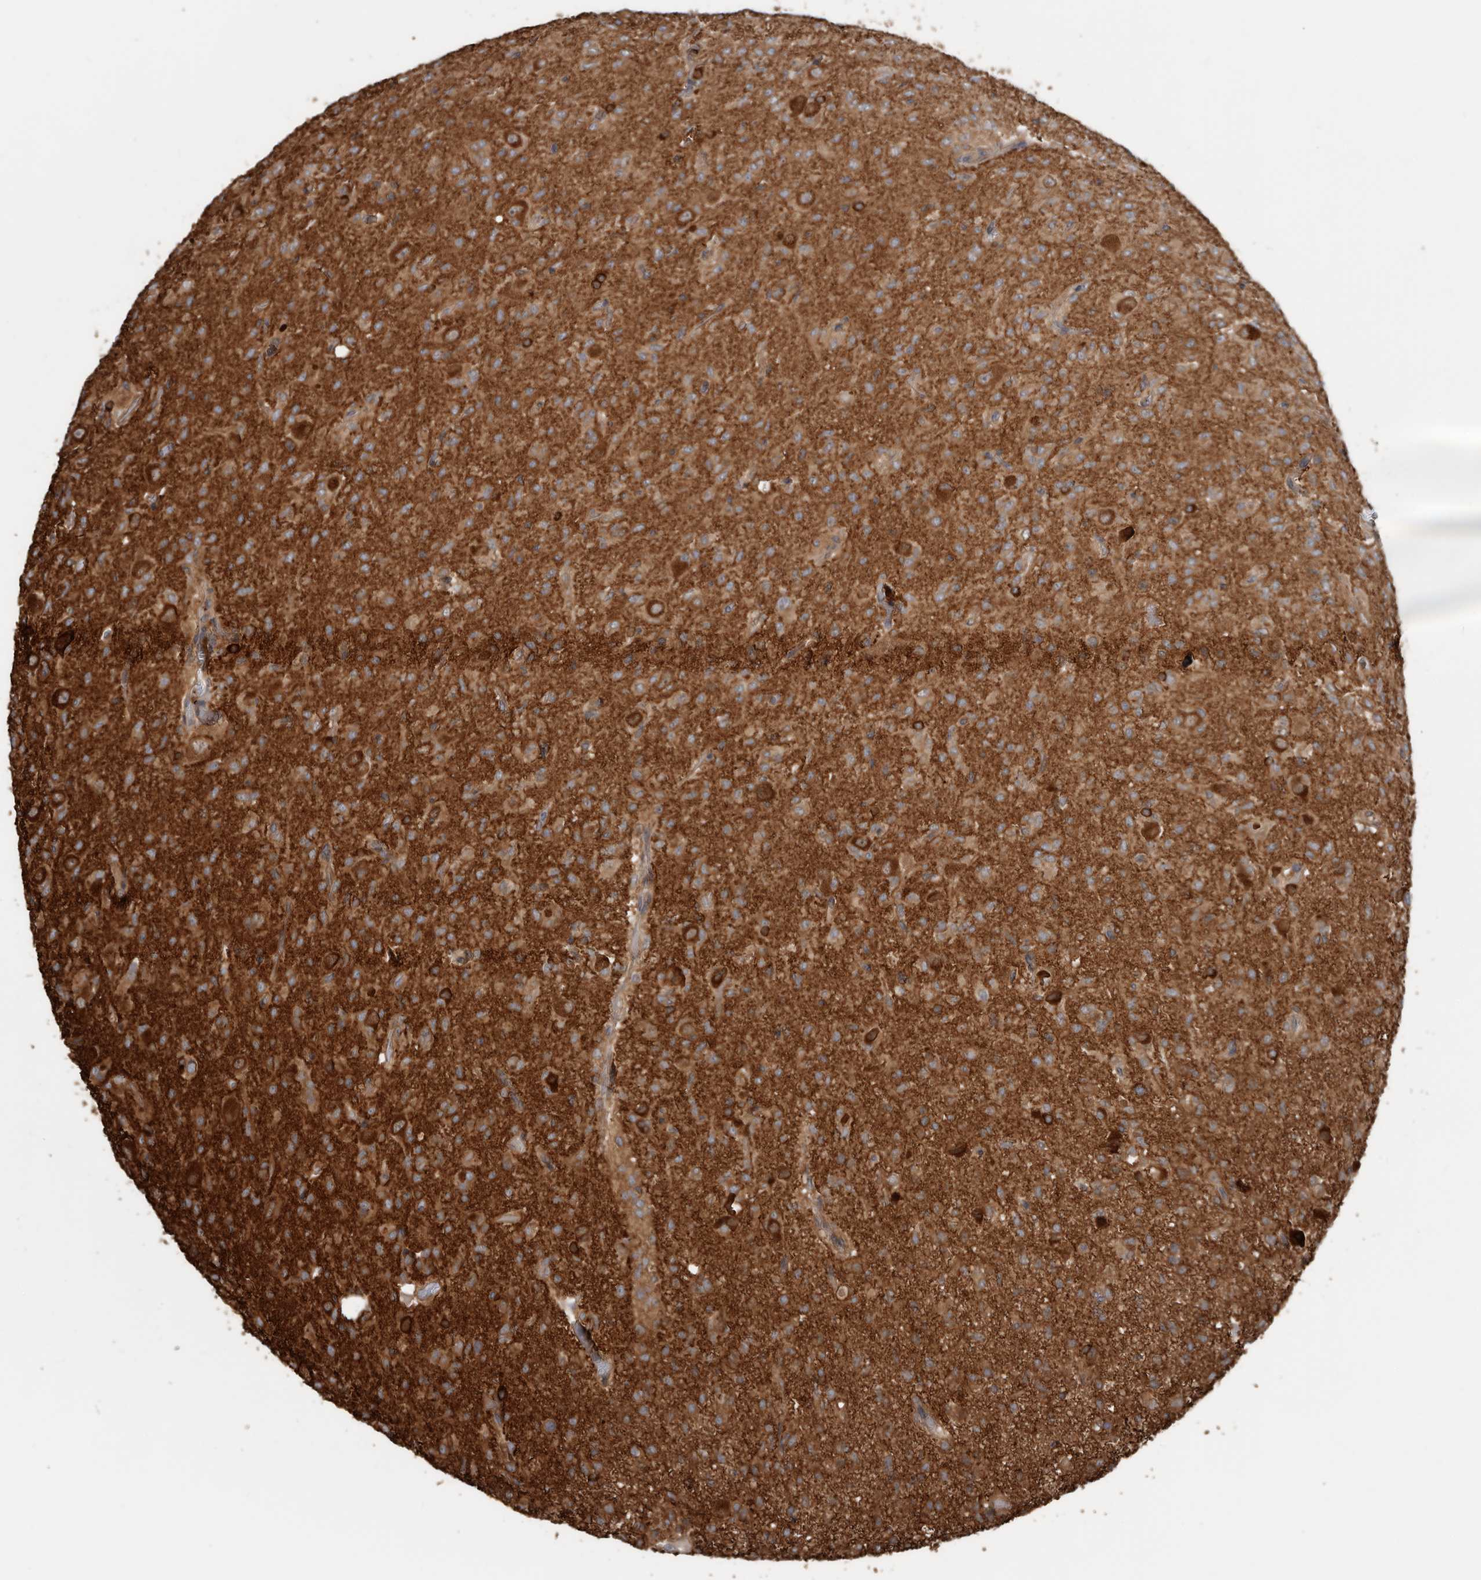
{"staining": {"intensity": "moderate", "quantity": ">75%", "location": "cytoplasmic/membranous"}, "tissue": "glioma", "cell_type": "Tumor cells", "image_type": "cancer", "snomed": [{"axis": "morphology", "description": "Glioma, malignant, High grade"}, {"axis": "topography", "description": "Brain"}], "caption": "Immunohistochemistry (IHC) of human high-grade glioma (malignant) demonstrates medium levels of moderate cytoplasmic/membranous expression in approximately >75% of tumor cells.", "gene": "EXOC3L1", "patient": {"sex": "female", "age": 59}}